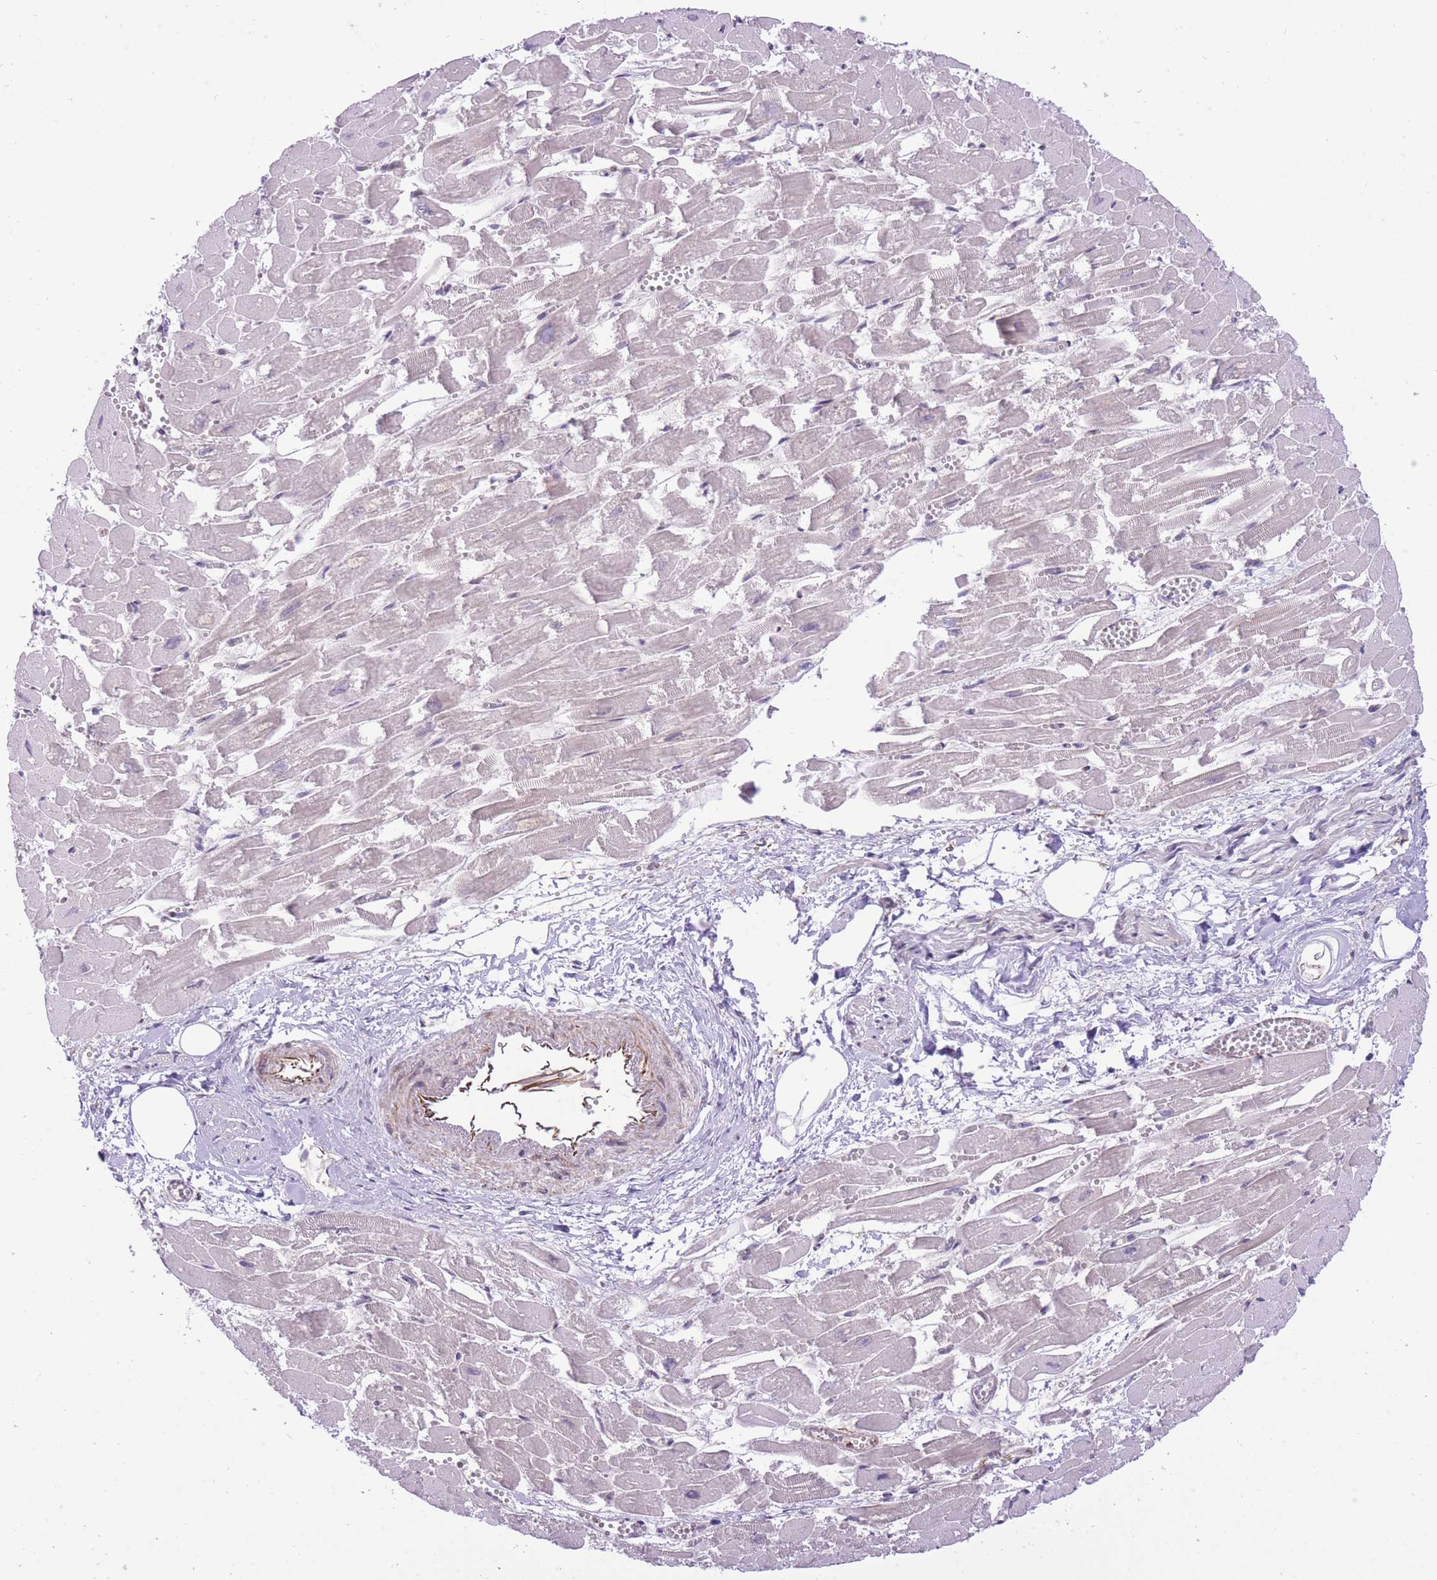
{"staining": {"intensity": "moderate", "quantity": "<25%", "location": "cytoplasmic/membranous"}, "tissue": "heart muscle", "cell_type": "Cardiomyocytes", "image_type": "normal", "snomed": [{"axis": "morphology", "description": "Normal tissue, NOS"}, {"axis": "topography", "description": "Heart"}], "caption": "A low amount of moderate cytoplasmic/membranous staining is identified in approximately <25% of cardiomyocytes in benign heart muscle.", "gene": "ELL", "patient": {"sex": "male", "age": 54}}